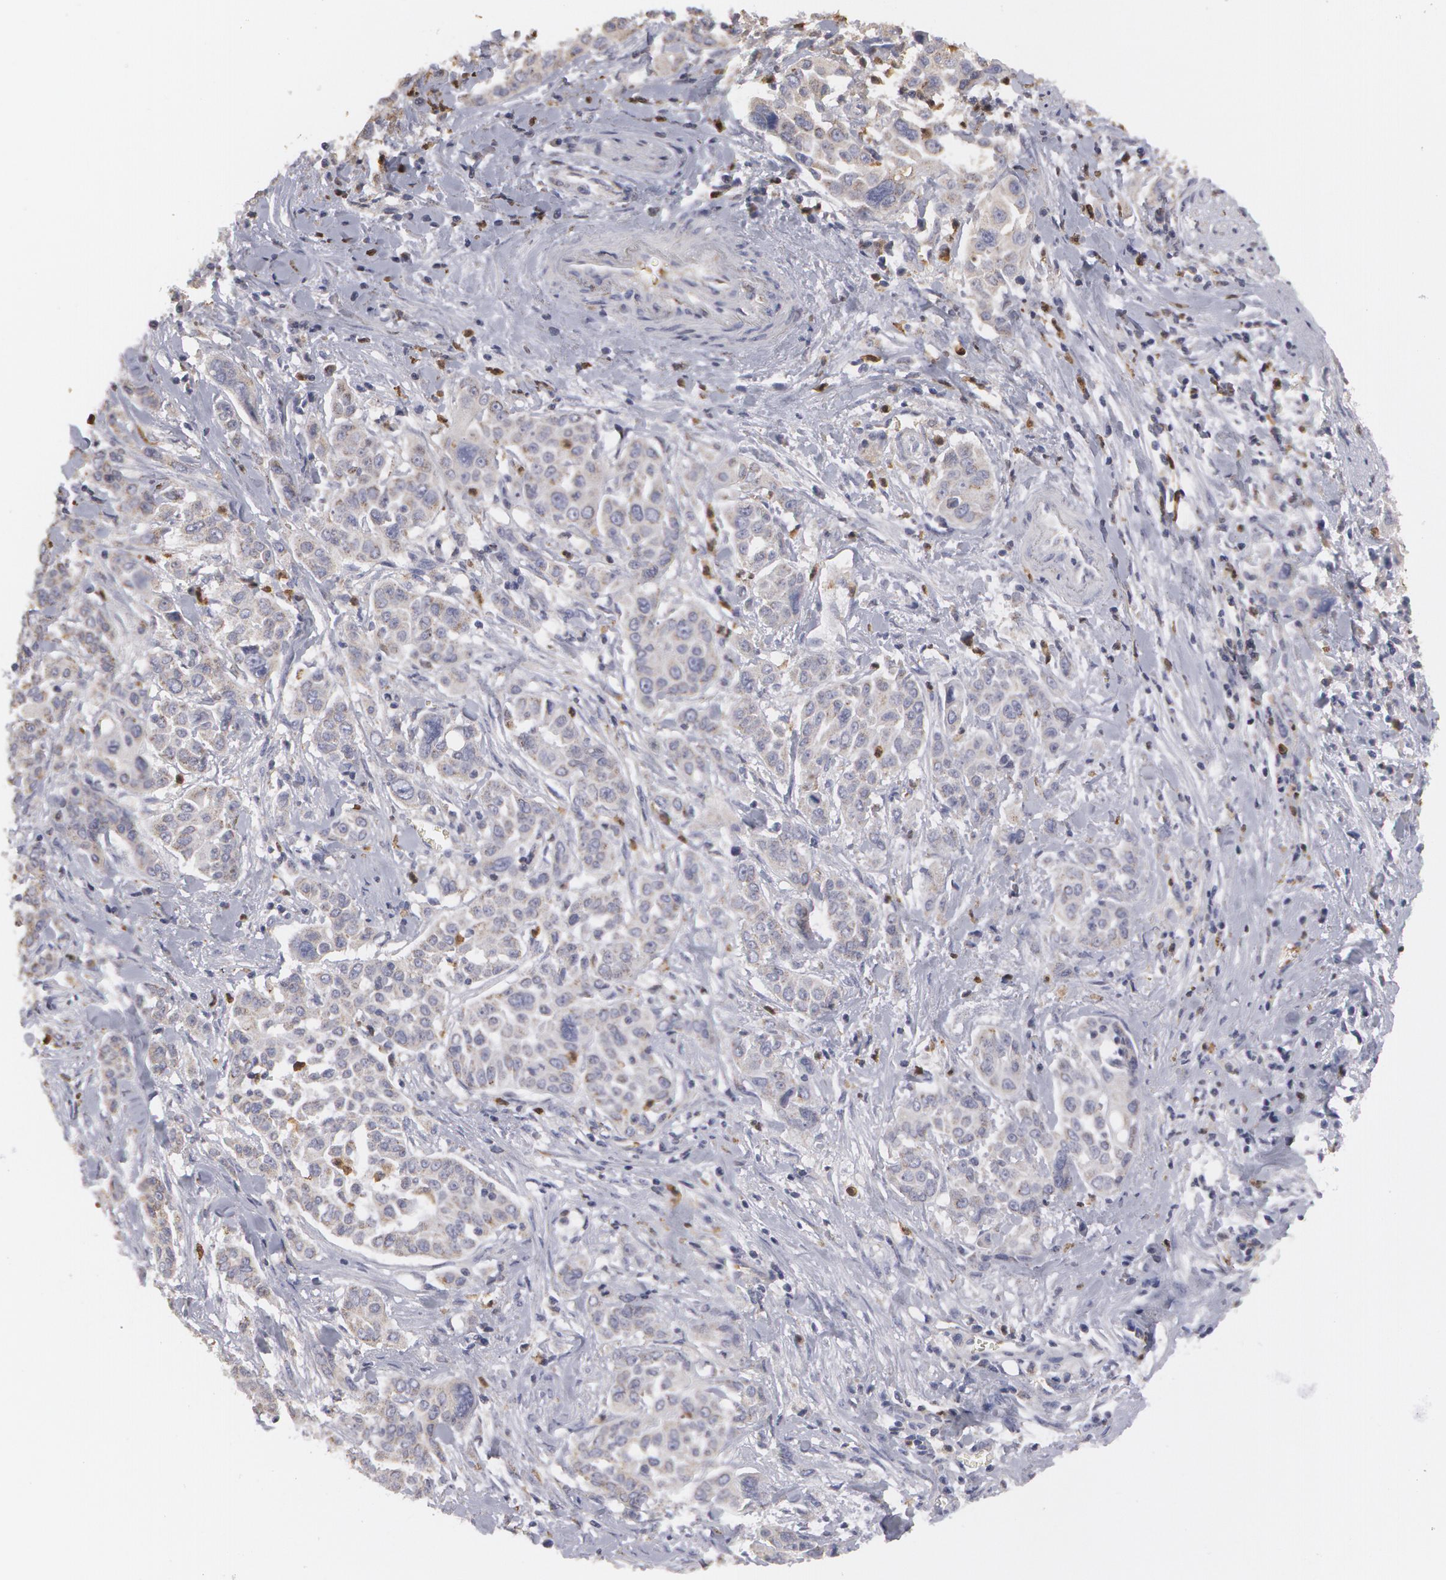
{"staining": {"intensity": "weak", "quantity": "25%-75%", "location": "cytoplasmic/membranous"}, "tissue": "pancreatic cancer", "cell_type": "Tumor cells", "image_type": "cancer", "snomed": [{"axis": "morphology", "description": "Adenocarcinoma, NOS"}, {"axis": "topography", "description": "Pancreas"}], "caption": "A photomicrograph of human pancreatic cancer stained for a protein demonstrates weak cytoplasmic/membranous brown staining in tumor cells.", "gene": "CAT", "patient": {"sex": "female", "age": 52}}